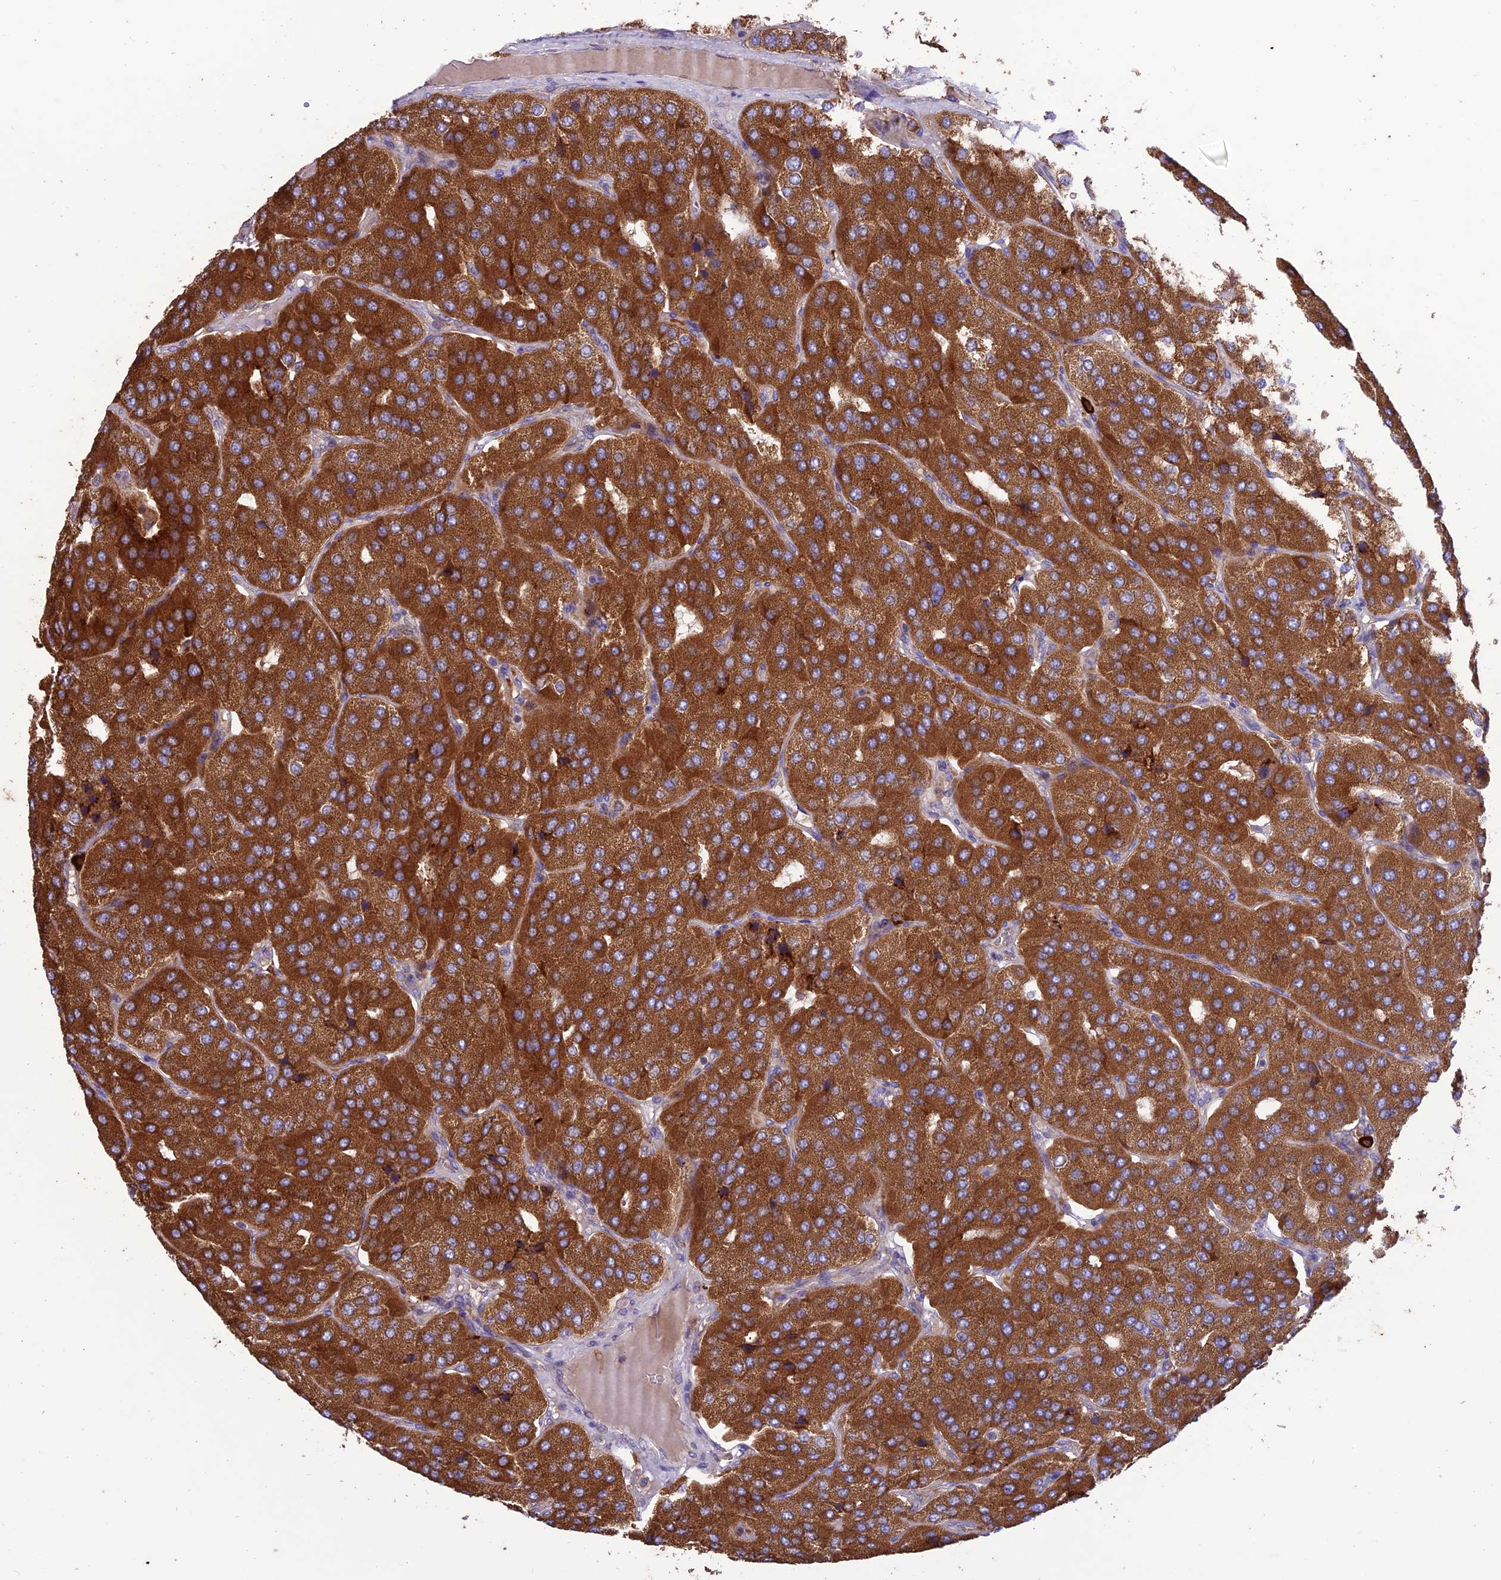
{"staining": {"intensity": "strong", "quantity": ">75%", "location": "cytoplasmic/membranous"}, "tissue": "parathyroid gland", "cell_type": "Glandular cells", "image_type": "normal", "snomed": [{"axis": "morphology", "description": "Normal tissue, NOS"}, {"axis": "morphology", "description": "Adenoma, NOS"}, {"axis": "topography", "description": "Parathyroid gland"}], "caption": "This is a micrograph of immunohistochemistry staining of unremarkable parathyroid gland, which shows strong expression in the cytoplasmic/membranous of glandular cells.", "gene": "NDUFAF1", "patient": {"sex": "female", "age": 86}}